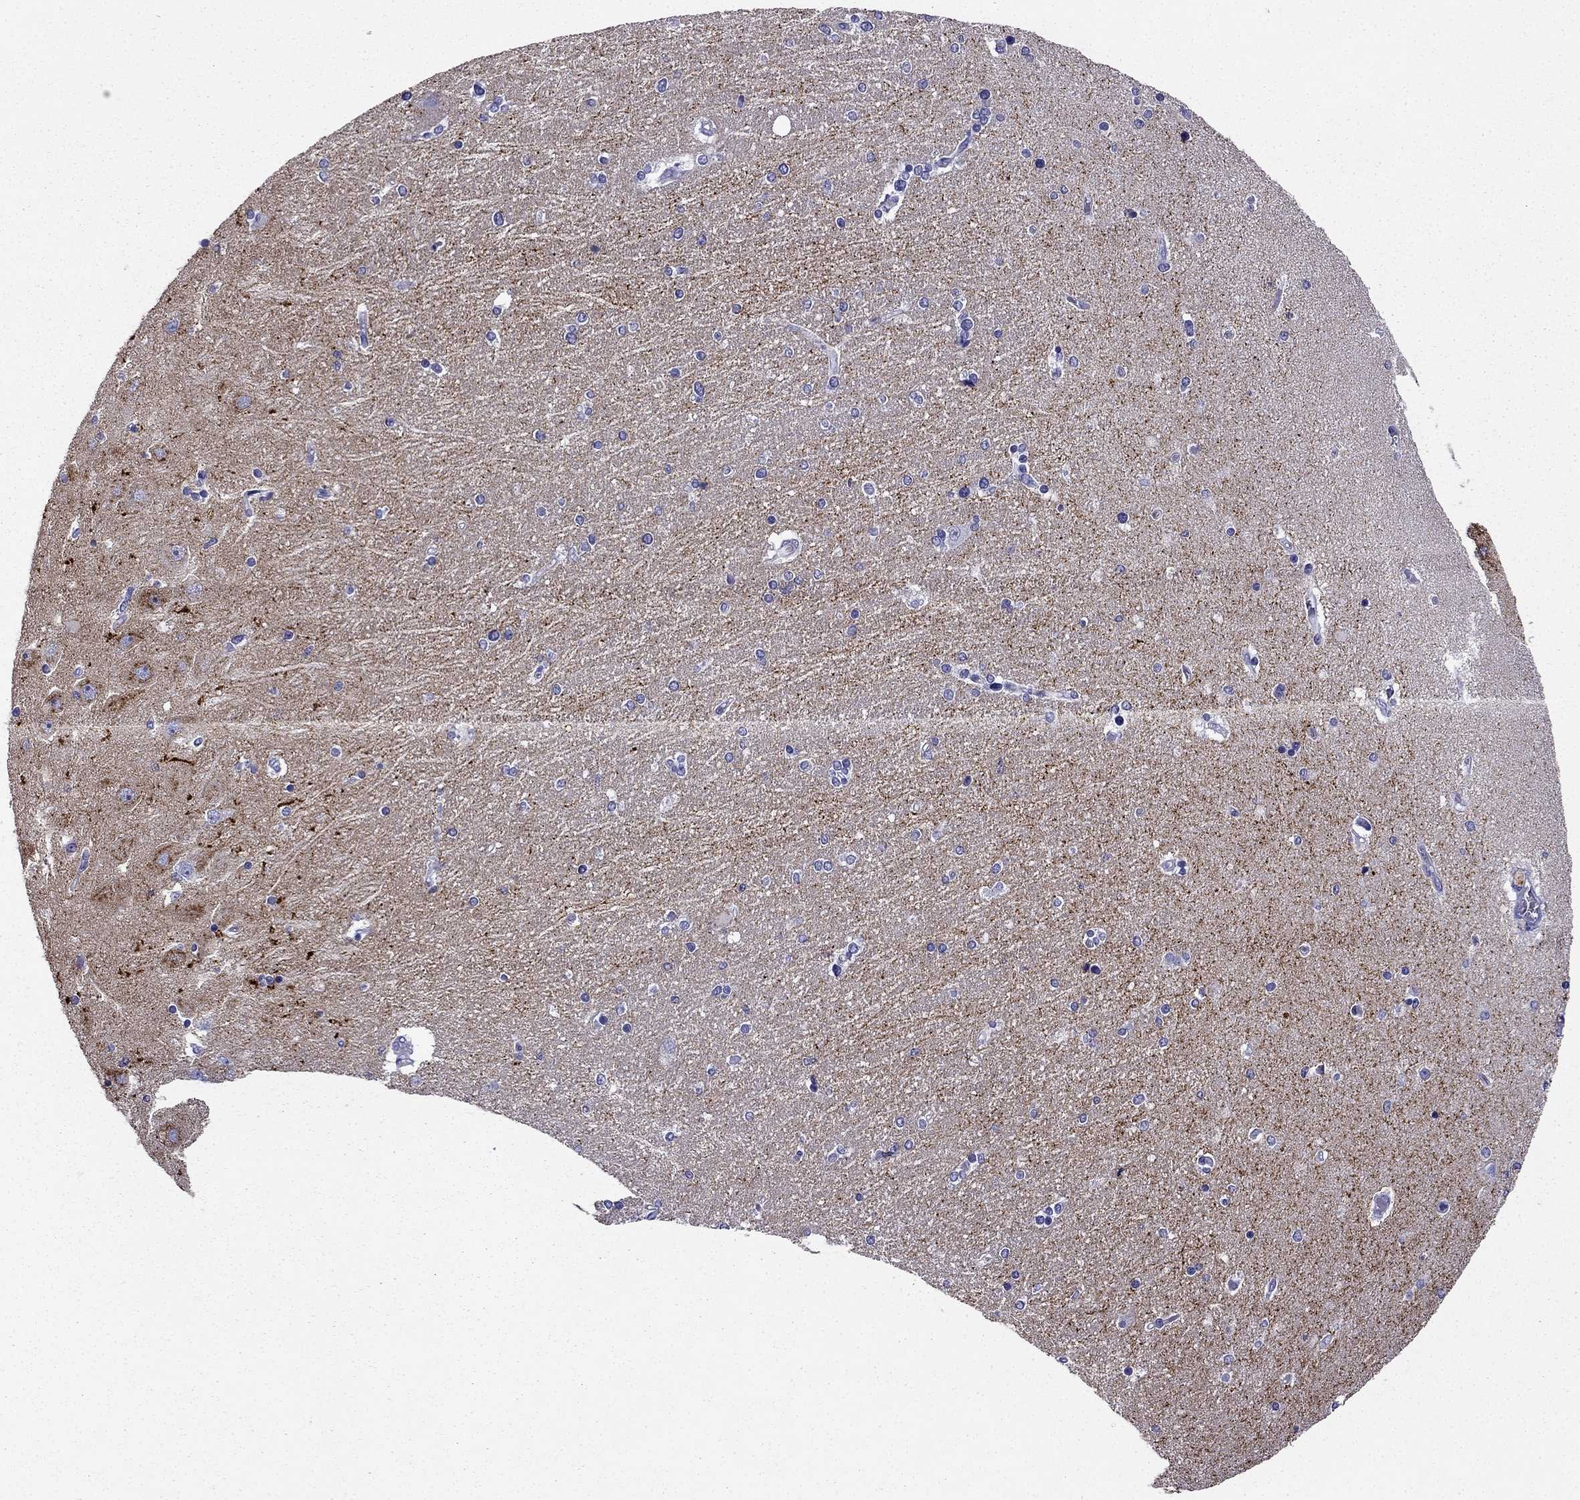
{"staining": {"intensity": "strong", "quantity": "<25%", "location": "cytoplasmic/membranous"}, "tissue": "hippocampus", "cell_type": "Glial cells", "image_type": "normal", "snomed": [{"axis": "morphology", "description": "Normal tissue, NOS"}, {"axis": "topography", "description": "Hippocampus"}], "caption": "Protein staining demonstrates strong cytoplasmic/membranous expression in approximately <25% of glial cells in unremarkable hippocampus.", "gene": "NPTX1", "patient": {"sex": "female", "age": 54}}